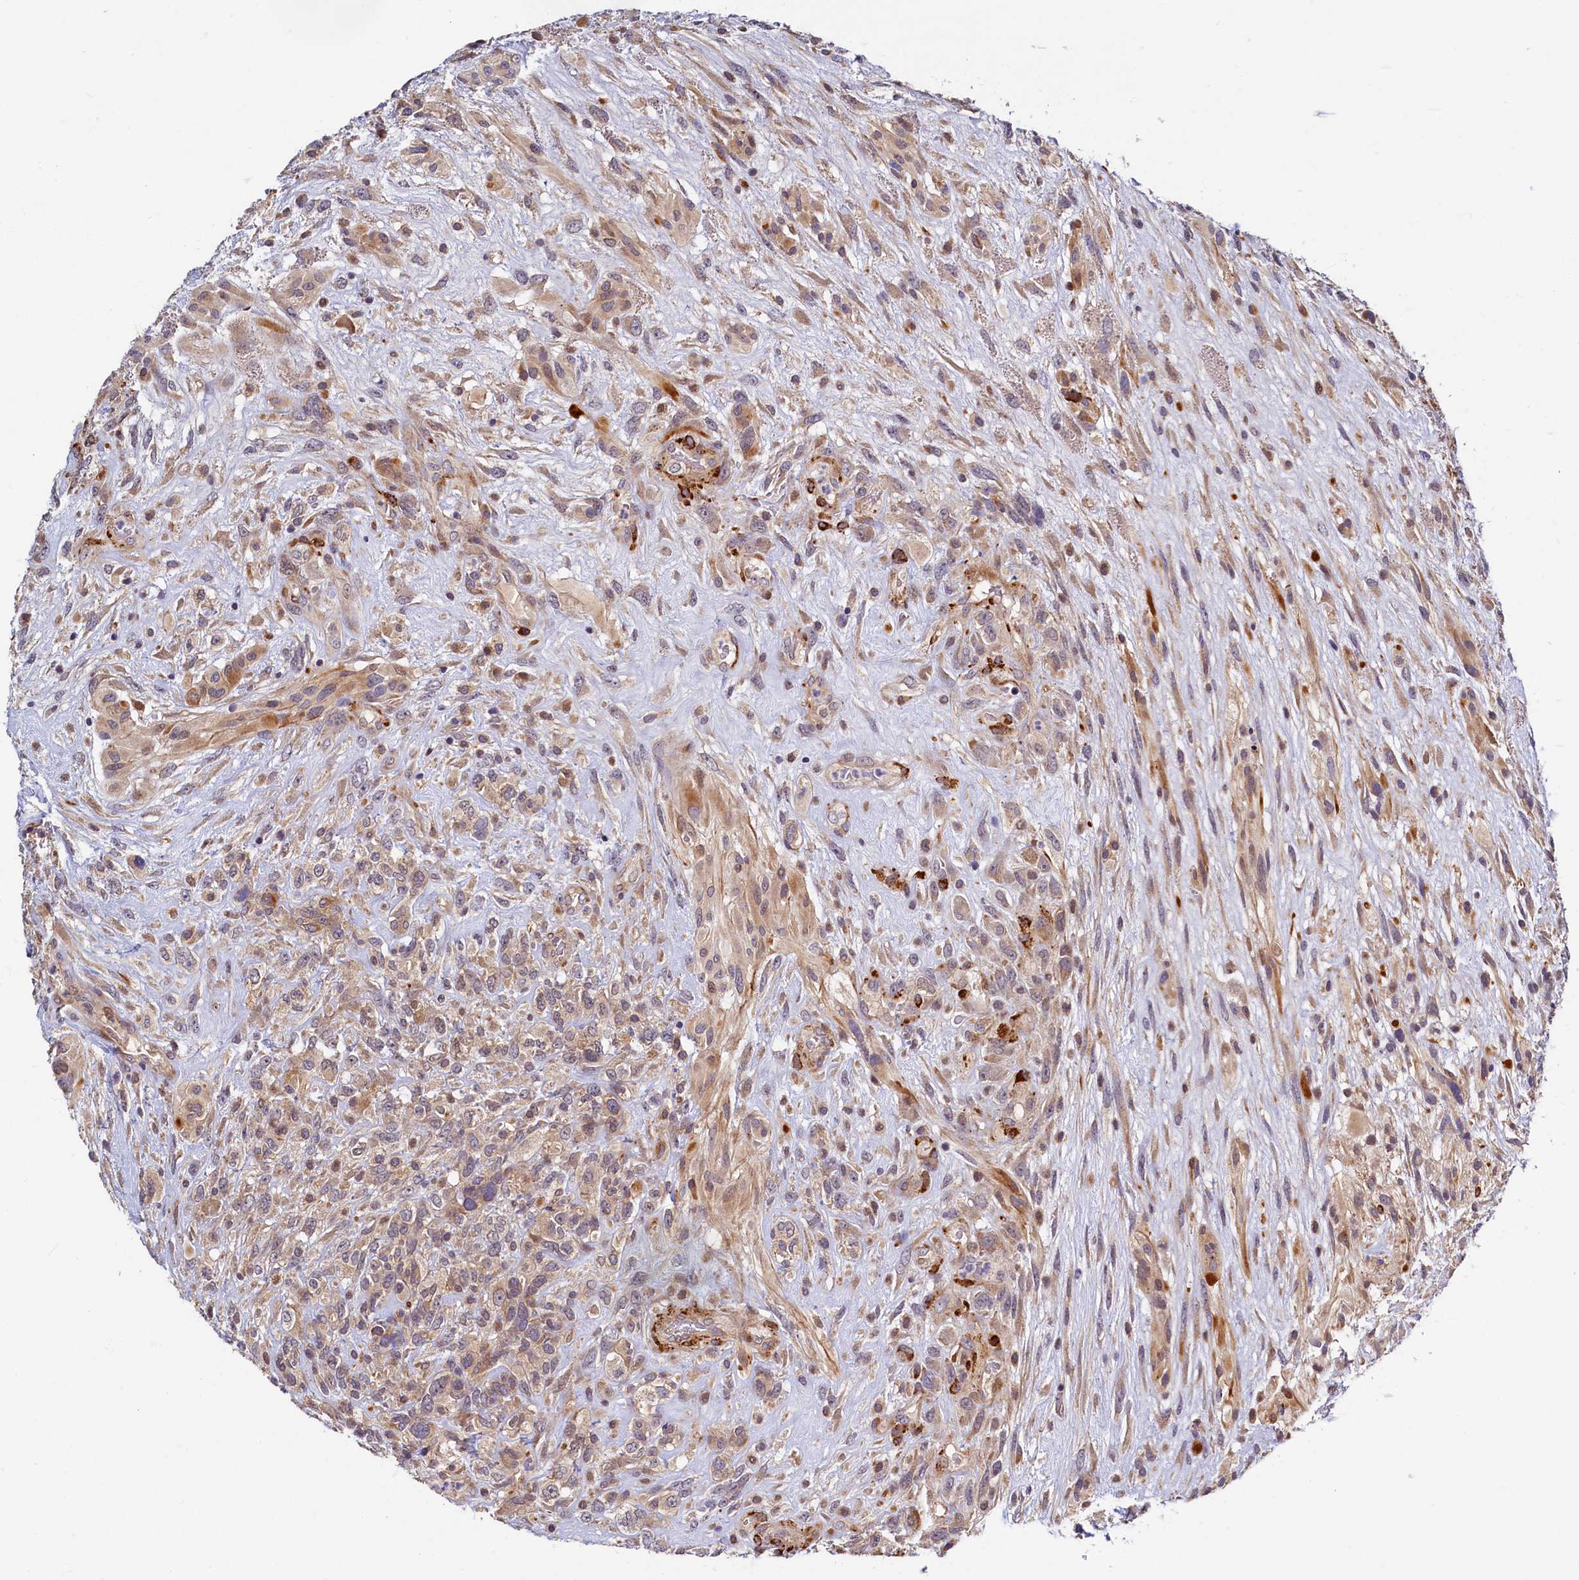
{"staining": {"intensity": "weak", "quantity": "<25%", "location": "cytoplasmic/membranous"}, "tissue": "glioma", "cell_type": "Tumor cells", "image_type": "cancer", "snomed": [{"axis": "morphology", "description": "Glioma, malignant, High grade"}, {"axis": "topography", "description": "Brain"}], "caption": "Immunohistochemistry of glioma displays no staining in tumor cells. The staining is performed using DAB (3,3'-diaminobenzidine) brown chromogen with nuclei counter-stained in using hematoxylin.", "gene": "SLC16A14", "patient": {"sex": "male", "age": 61}}